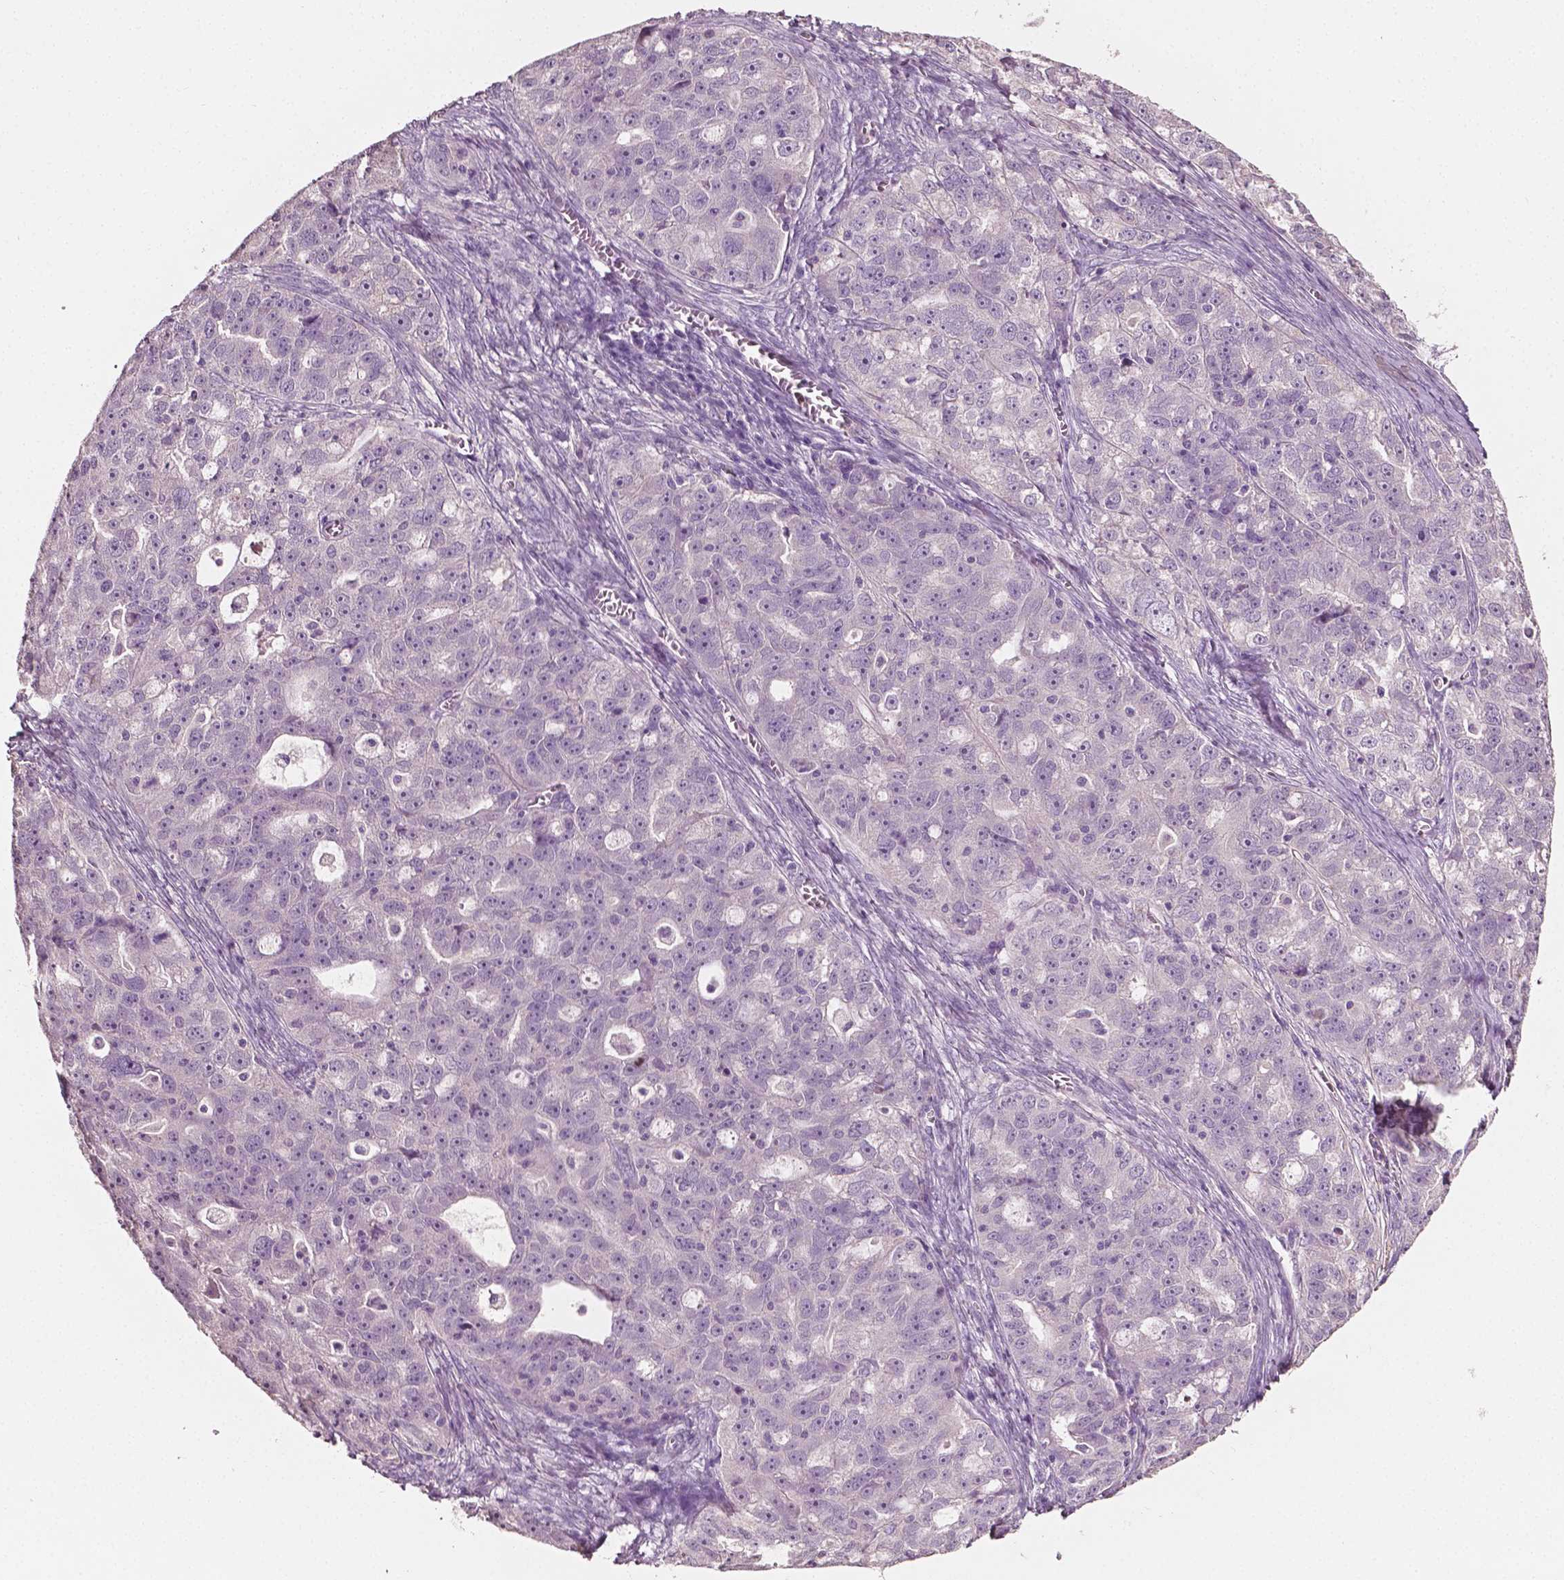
{"staining": {"intensity": "negative", "quantity": "none", "location": "none"}, "tissue": "ovarian cancer", "cell_type": "Tumor cells", "image_type": "cancer", "snomed": [{"axis": "morphology", "description": "Cystadenocarcinoma, serous, NOS"}, {"axis": "topography", "description": "Ovary"}], "caption": "Tumor cells show no significant protein positivity in ovarian cancer.", "gene": "PLA2R1", "patient": {"sex": "female", "age": 51}}